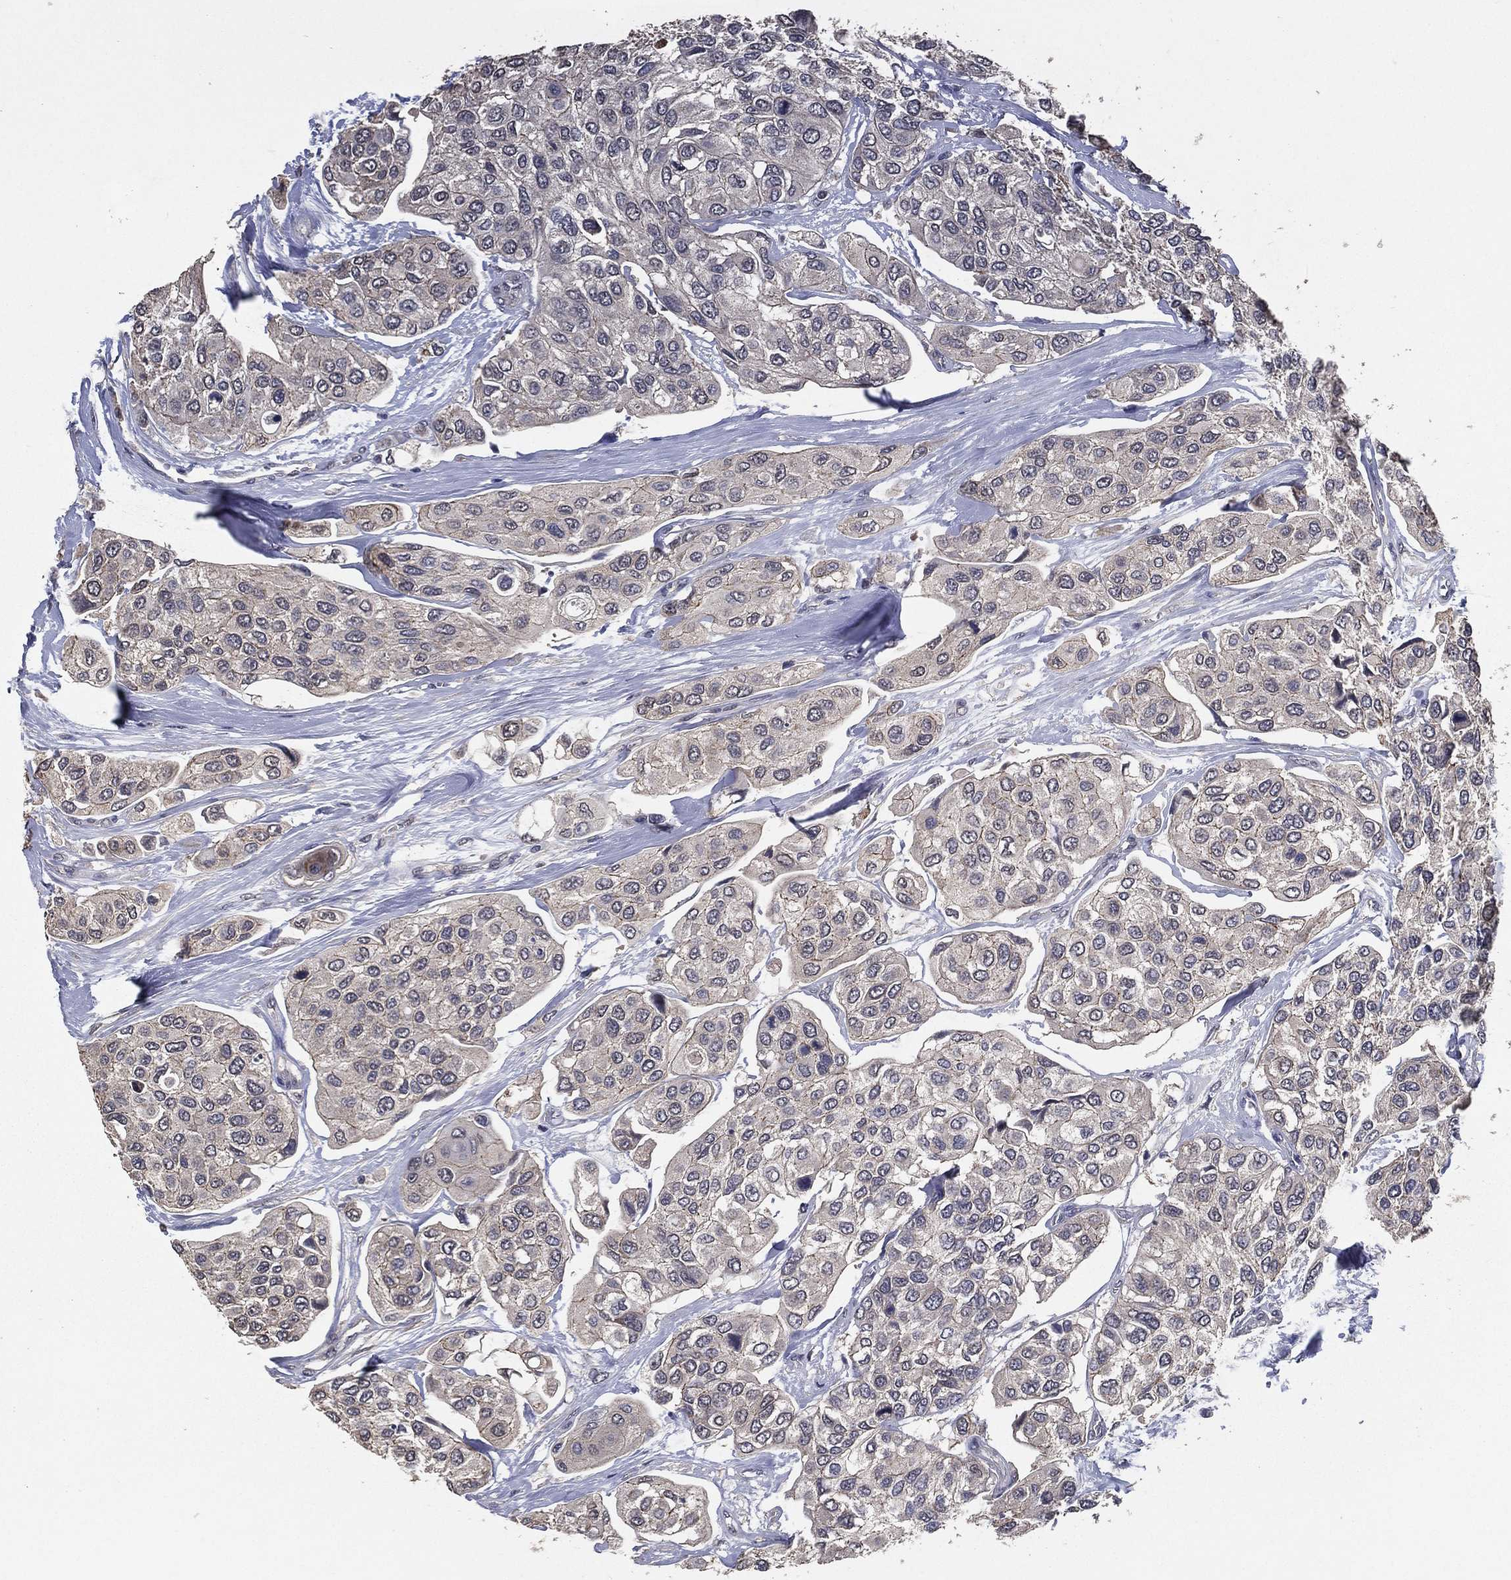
{"staining": {"intensity": "negative", "quantity": "none", "location": "none"}, "tissue": "urothelial cancer", "cell_type": "Tumor cells", "image_type": "cancer", "snomed": [{"axis": "morphology", "description": "Urothelial carcinoma, High grade"}, {"axis": "topography", "description": "Urinary bladder"}], "caption": "Photomicrograph shows no significant protein staining in tumor cells of urothelial cancer.", "gene": "PCNT", "patient": {"sex": "male", "age": 77}}